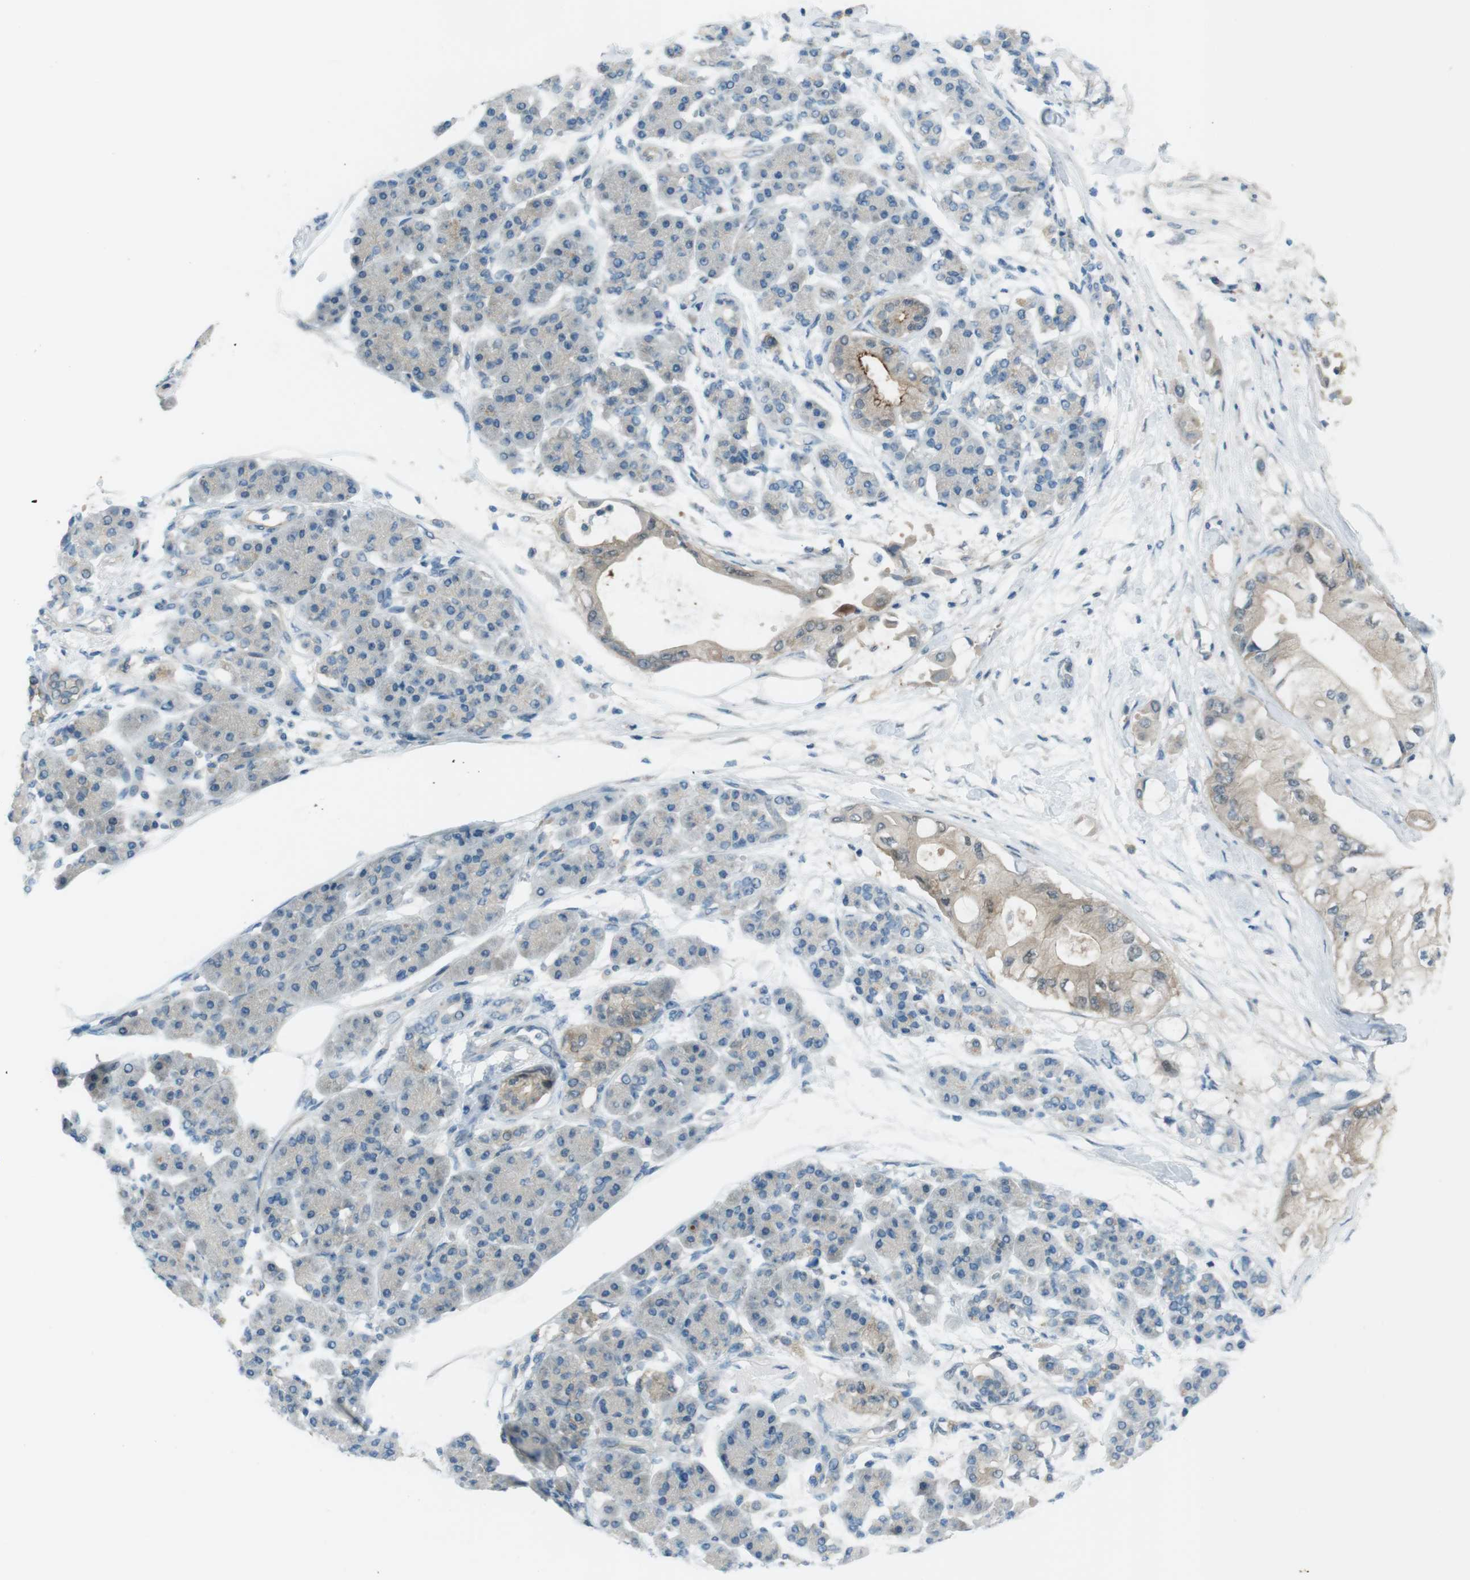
{"staining": {"intensity": "weak", "quantity": "<25%", "location": "cytoplasmic/membranous"}, "tissue": "pancreatic cancer", "cell_type": "Tumor cells", "image_type": "cancer", "snomed": [{"axis": "morphology", "description": "Adenocarcinoma, NOS"}, {"axis": "morphology", "description": "Adenocarcinoma, metastatic, NOS"}, {"axis": "topography", "description": "Lymph node"}, {"axis": "topography", "description": "Pancreas"}, {"axis": "topography", "description": "Duodenum"}], "caption": "This is an IHC image of pancreatic cancer (adenocarcinoma). There is no positivity in tumor cells.", "gene": "ZDHHC20", "patient": {"sex": "female", "age": 64}}